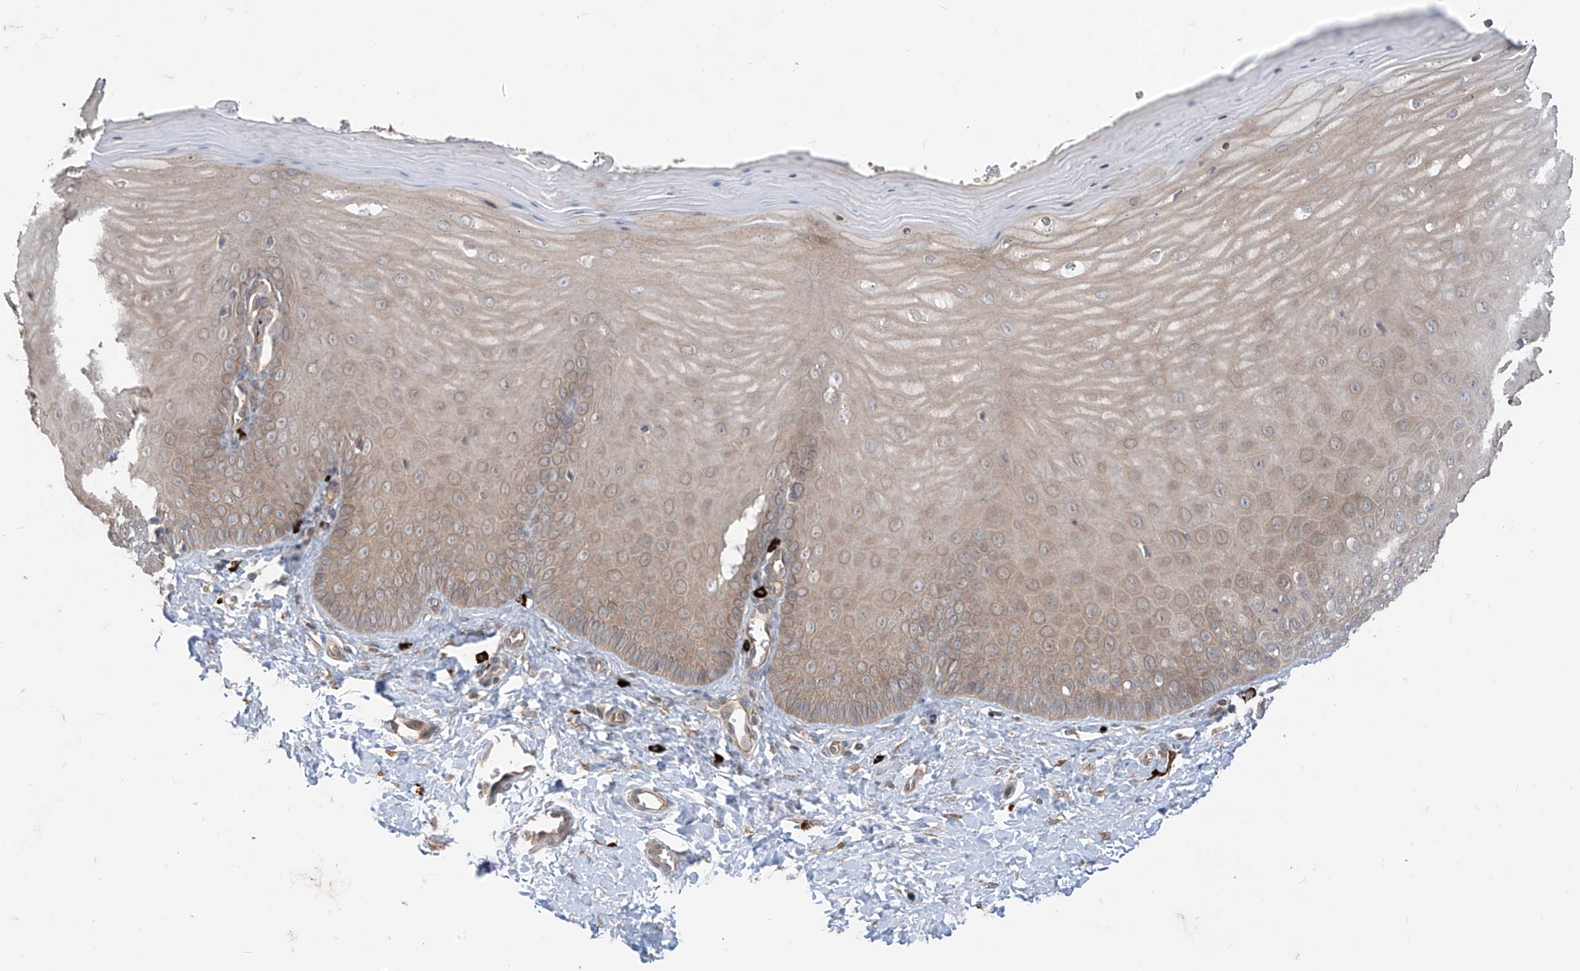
{"staining": {"intensity": "weak", "quantity": "<25%", "location": "cytoplasmic/membranous"}, "tissue": "cervix", "cell_type": "Glandular cells", "image_type": "normal", "snomed": [{"axis": "morphology", "description": "Normal tissue, NOS"}, {"axis": "topography", "description": "Cervix"}], "caption": "This is an immunohistochemistry (IHC) photomicrograph of normal cervix. There is no staining in glandular cells.", "gene": "MTUS2", "patient": {"sex": "female", "age": 55}}